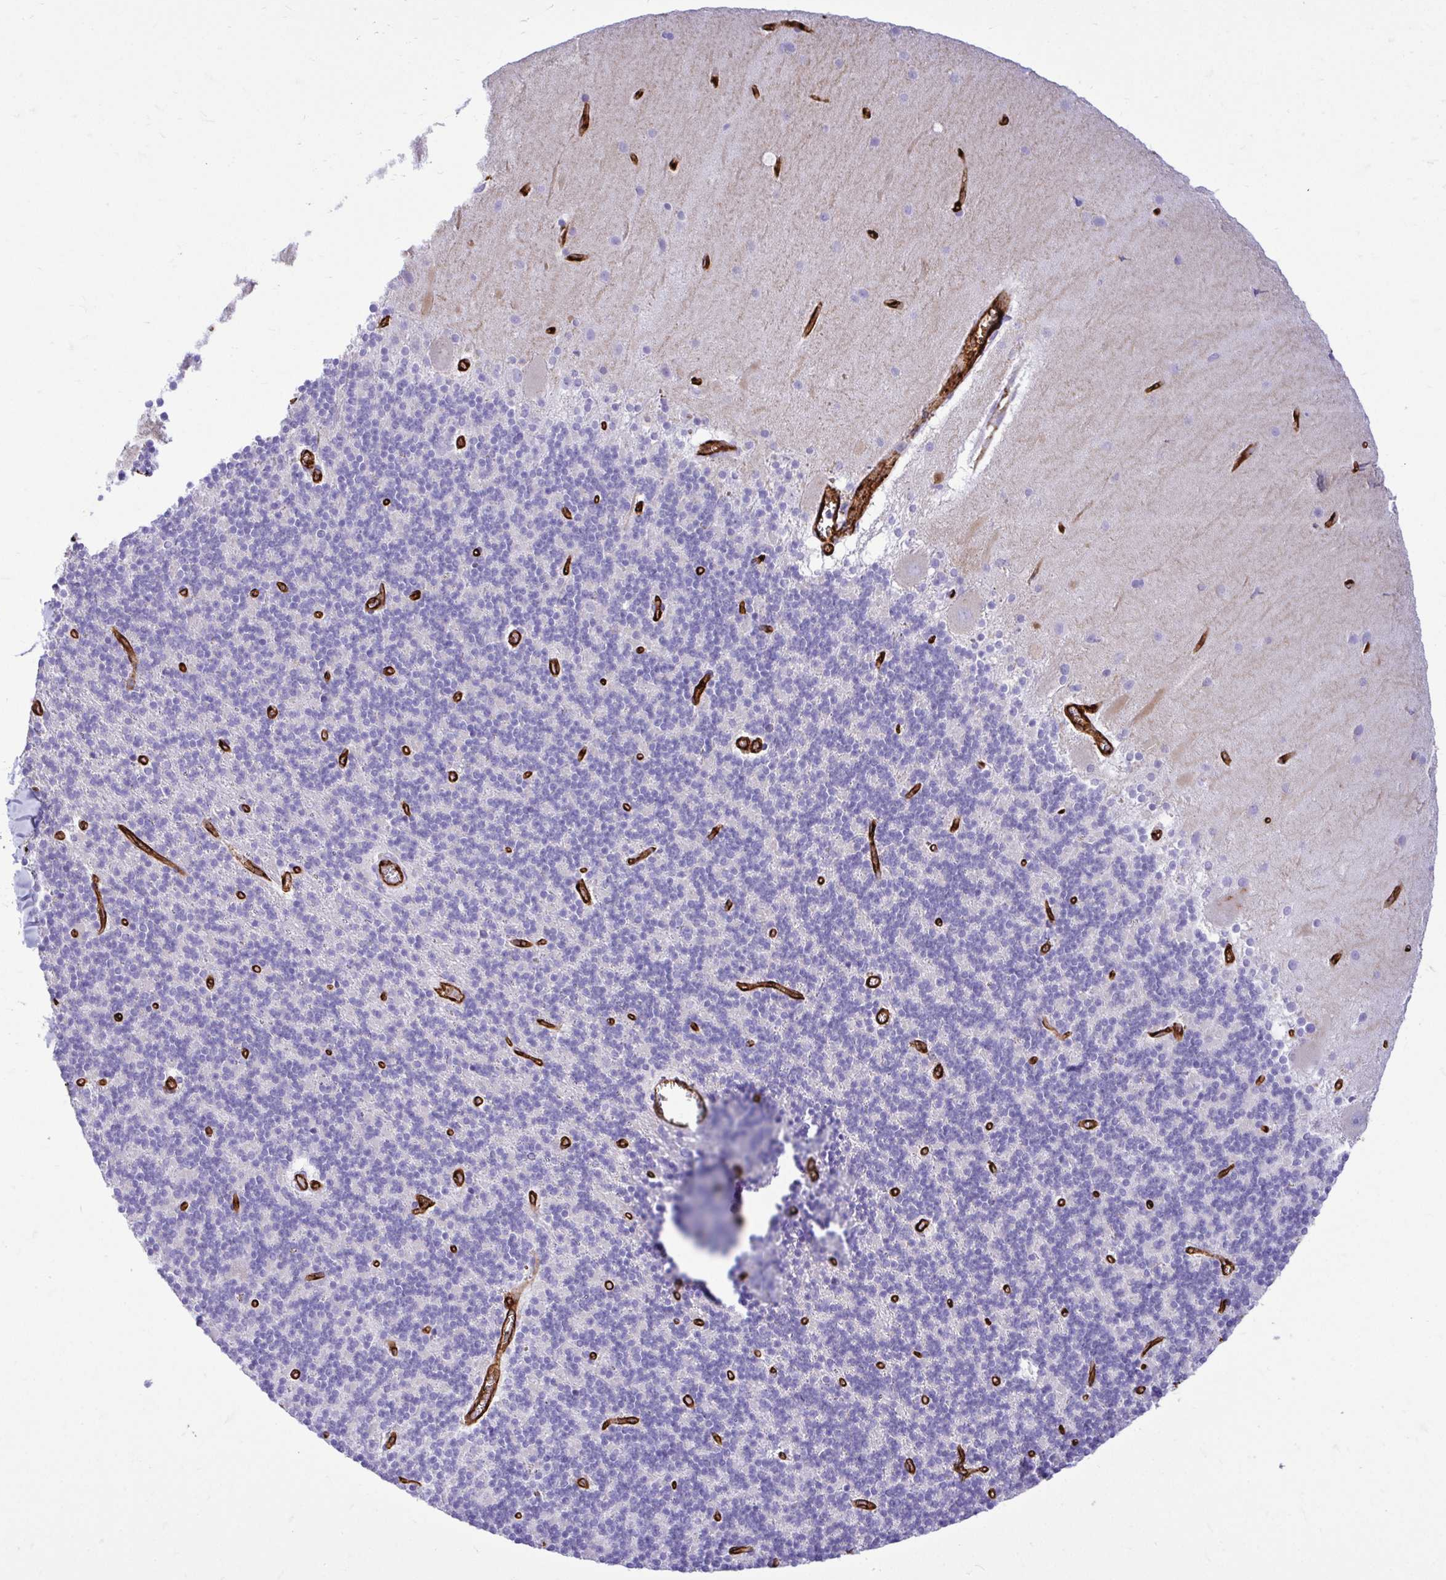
{"staining": {"intensity": "negative", "quantity": "none", "location": "none"}, "tissue": "cerebellum", "cell_type": "Cells in granular layer", "image_type": "normal", "snomed": [{"axis": "morphology", "description": "Normal tissue, NOS"}, {"axis": "topography", "description": "Cerebellum"}], "caption": "An IHC histopathology image of benign cerebellum is shown. There is no staining in cells in granular layer of cerebellum.", "gene": "ABCG2", "patient": {"sex": "male", "age": 70}}